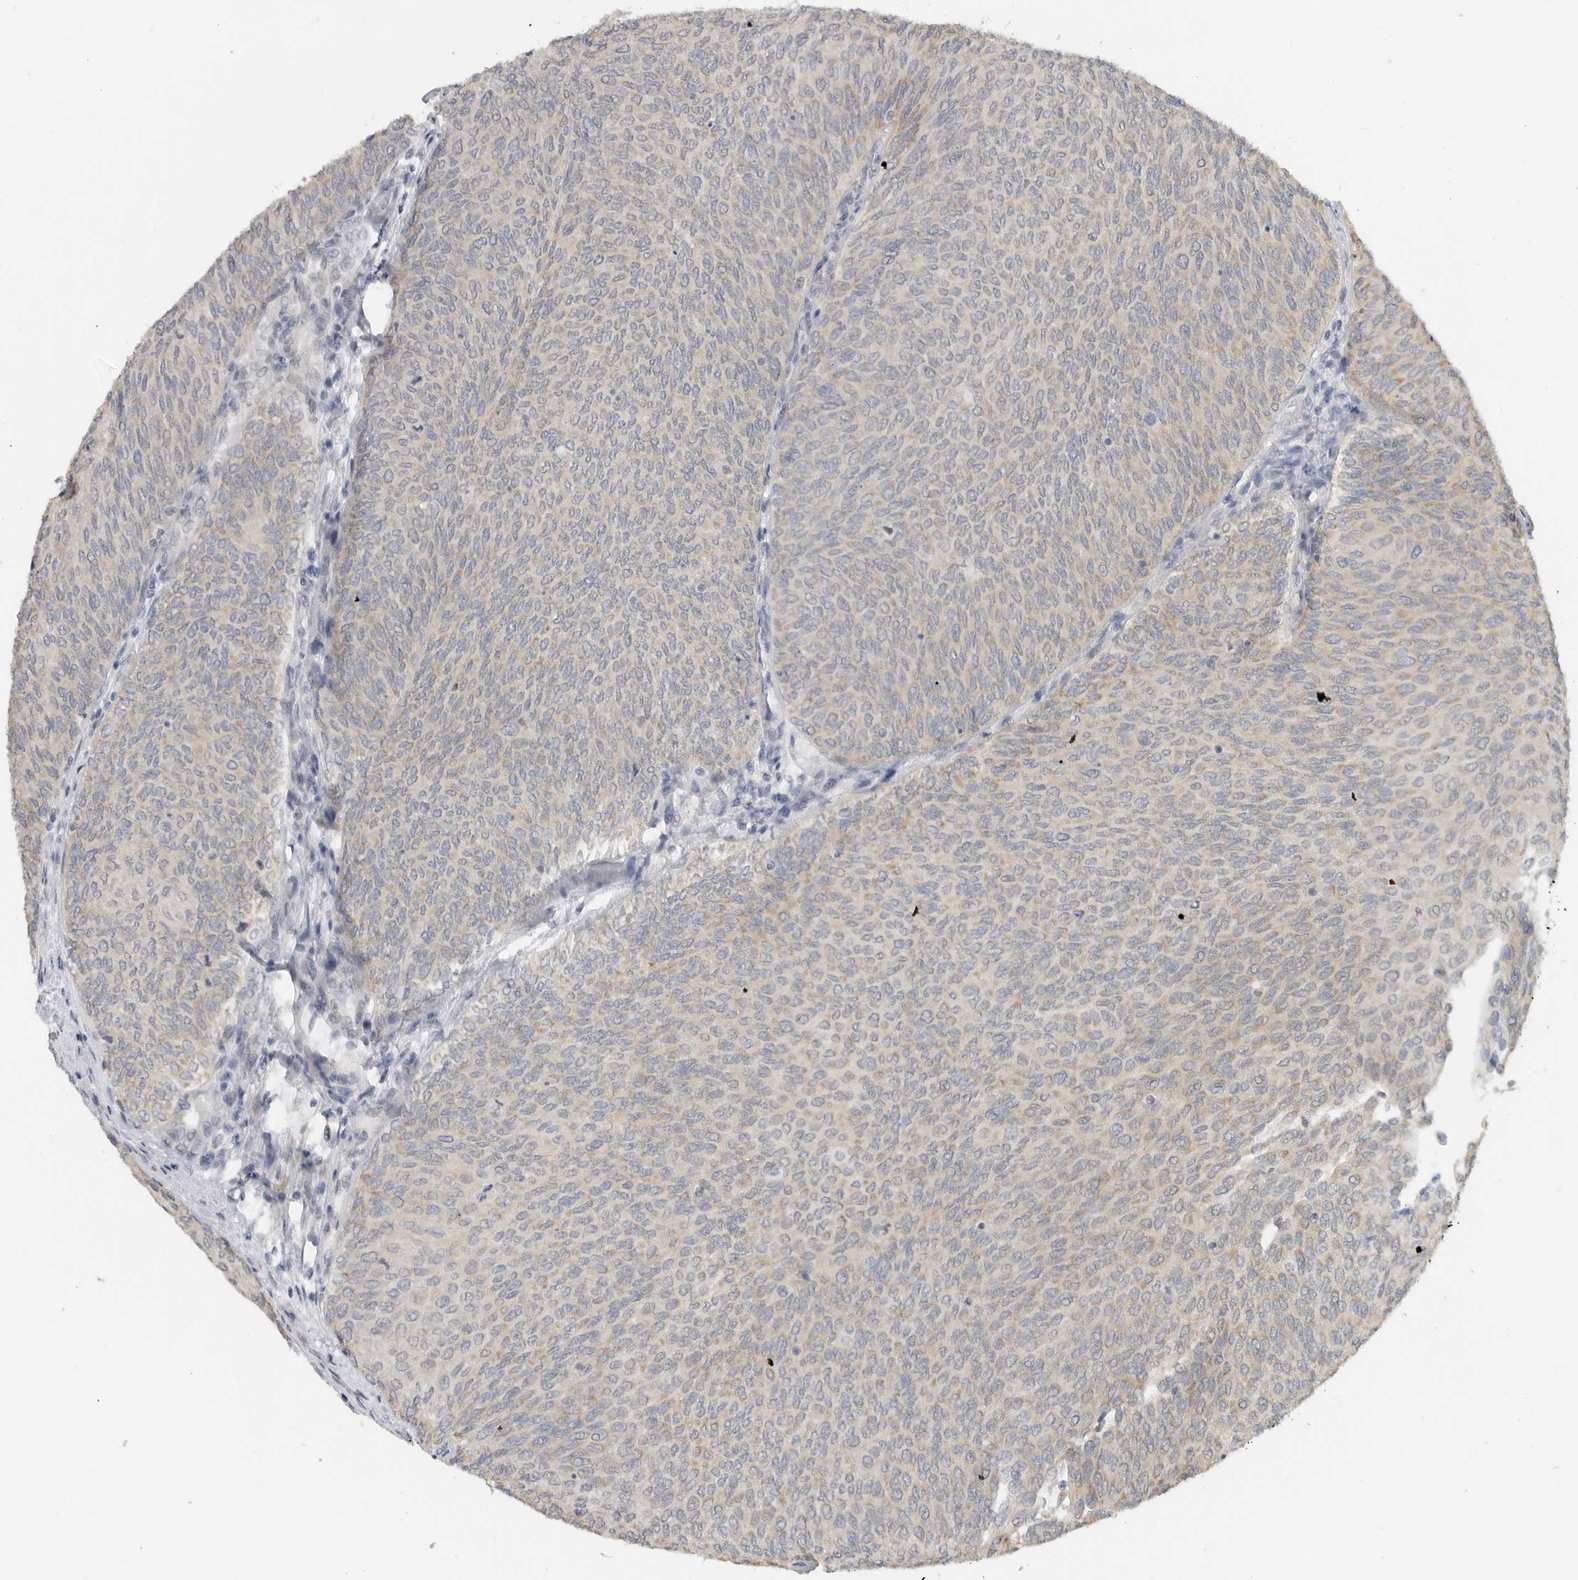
{"staining": {"intensity": "moderate", "quantity": "25%-75%", "location": "cytoplasmic/membranous"}, "tissue": "urothelial cancer", "cell_type": "Tumor cells", "image_type": "cancer", "snomed": [{"axis": "morphology", "description": "Urothelial carcinoma, Low grade"}, {"axis": "topography", "description": "Urinary bladder"}], "caption": "Immunohistochemical staining of low-grade urothelial carcinoma exhibits medium levels of moderate cytoplasmic/membranous protein expression in about 25%-75% of tumor cells.", "gene": "IL12RB2", "patient": {"sex": "female", "age": 79}}